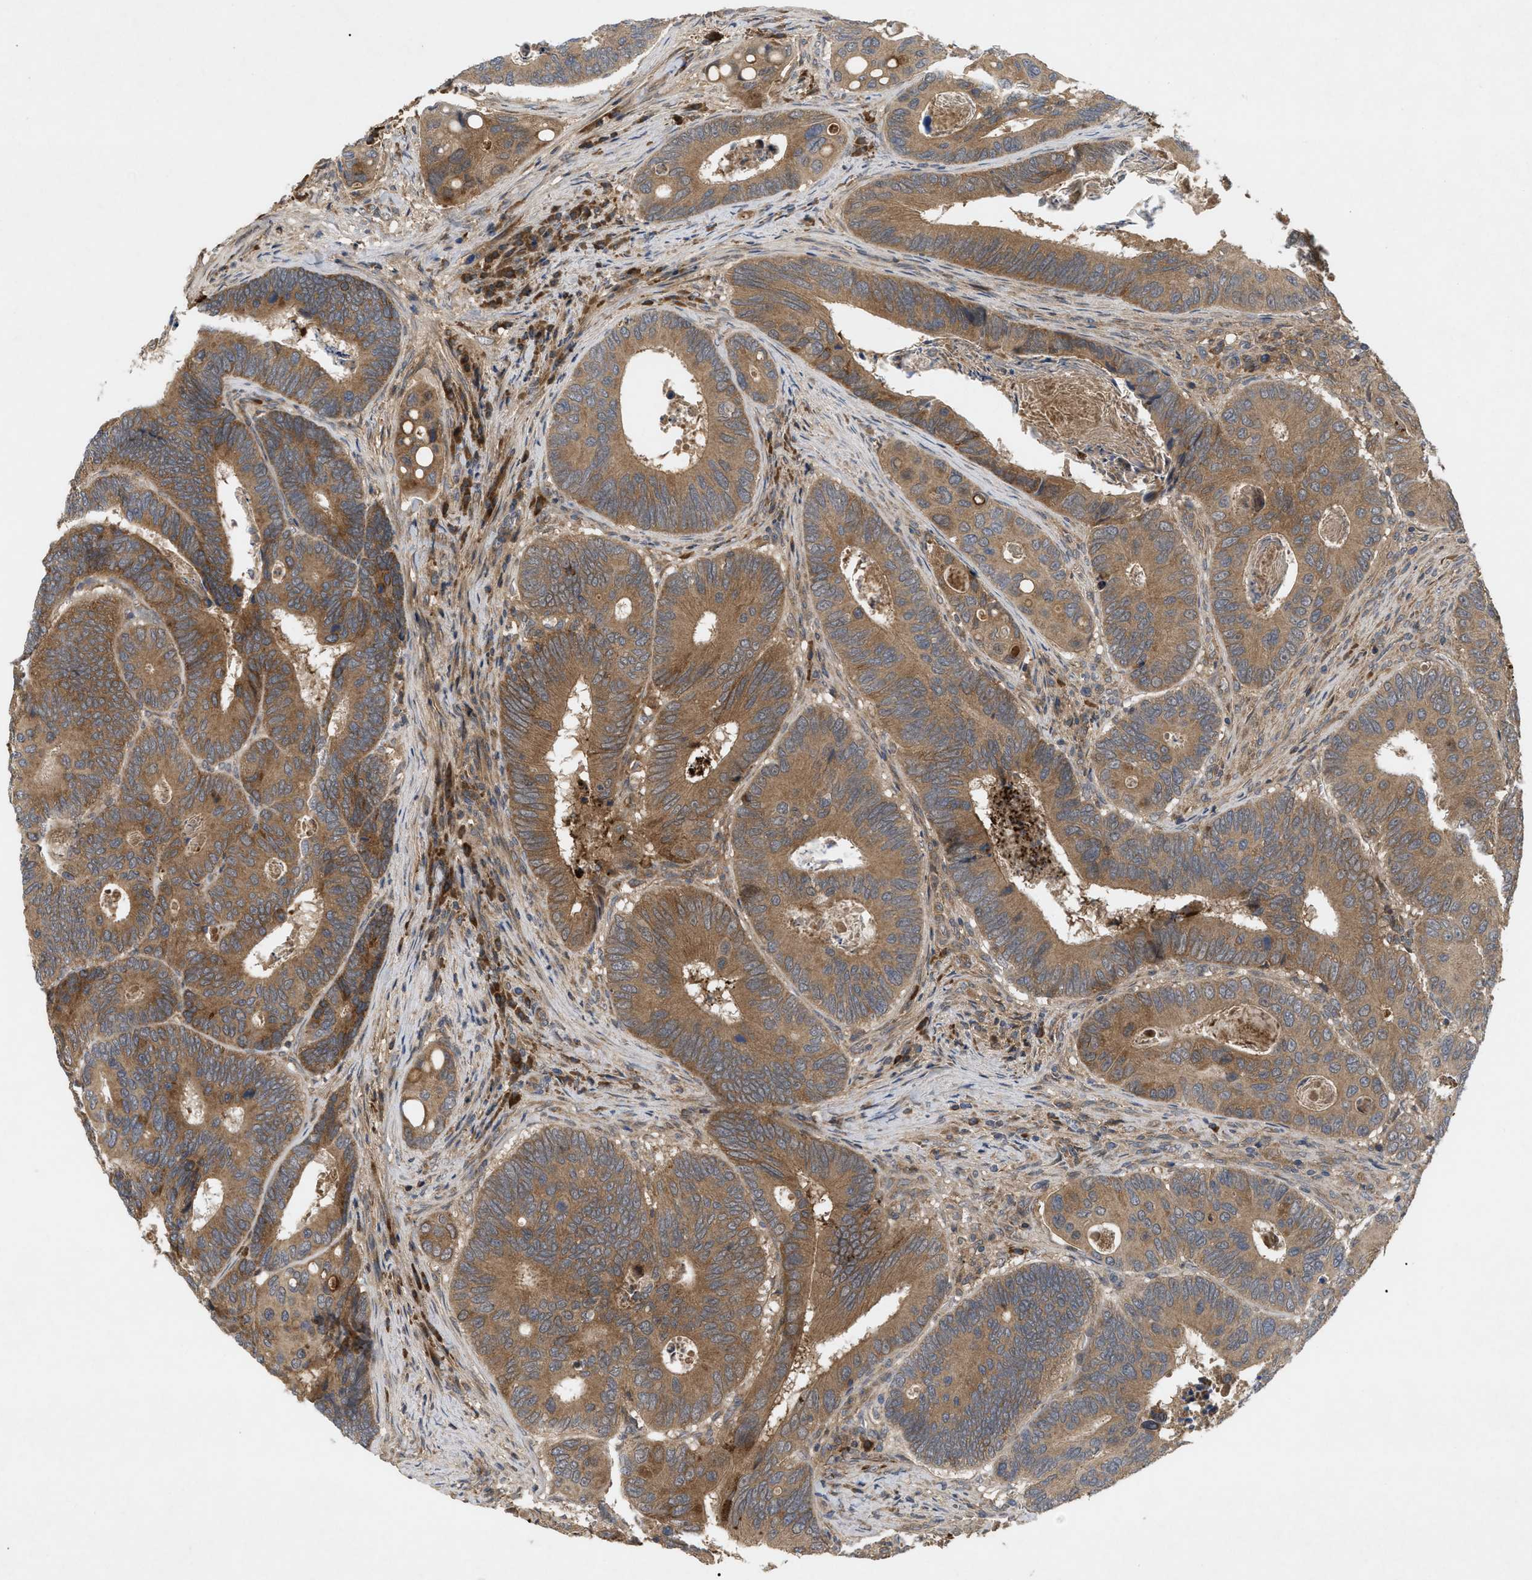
{"staining": {"intensity": "moderate", "quantity": ">75%", "location": "cytoplasmic/membranous"}, "tissue": "colorectal cancer", "cell_type": "Tumor cells", "image_type": "cancer", "snomed": [{"axis": "morphology", "description": "Inflammation, NOS"}, {"axis": "morphology", "description": "Adenocarcinoma, NOS"}, {"axis": "topography", "description": "Colon"}], "caption": "Brown immunohistochemical staining in colorectal cancer (adenocarcinoma) displays moderate cytoplasmic/membranous positivity in about >75% of tumor cells.", "gene": "RAB2A", "patient": {"sex": "male", "age": 72}}